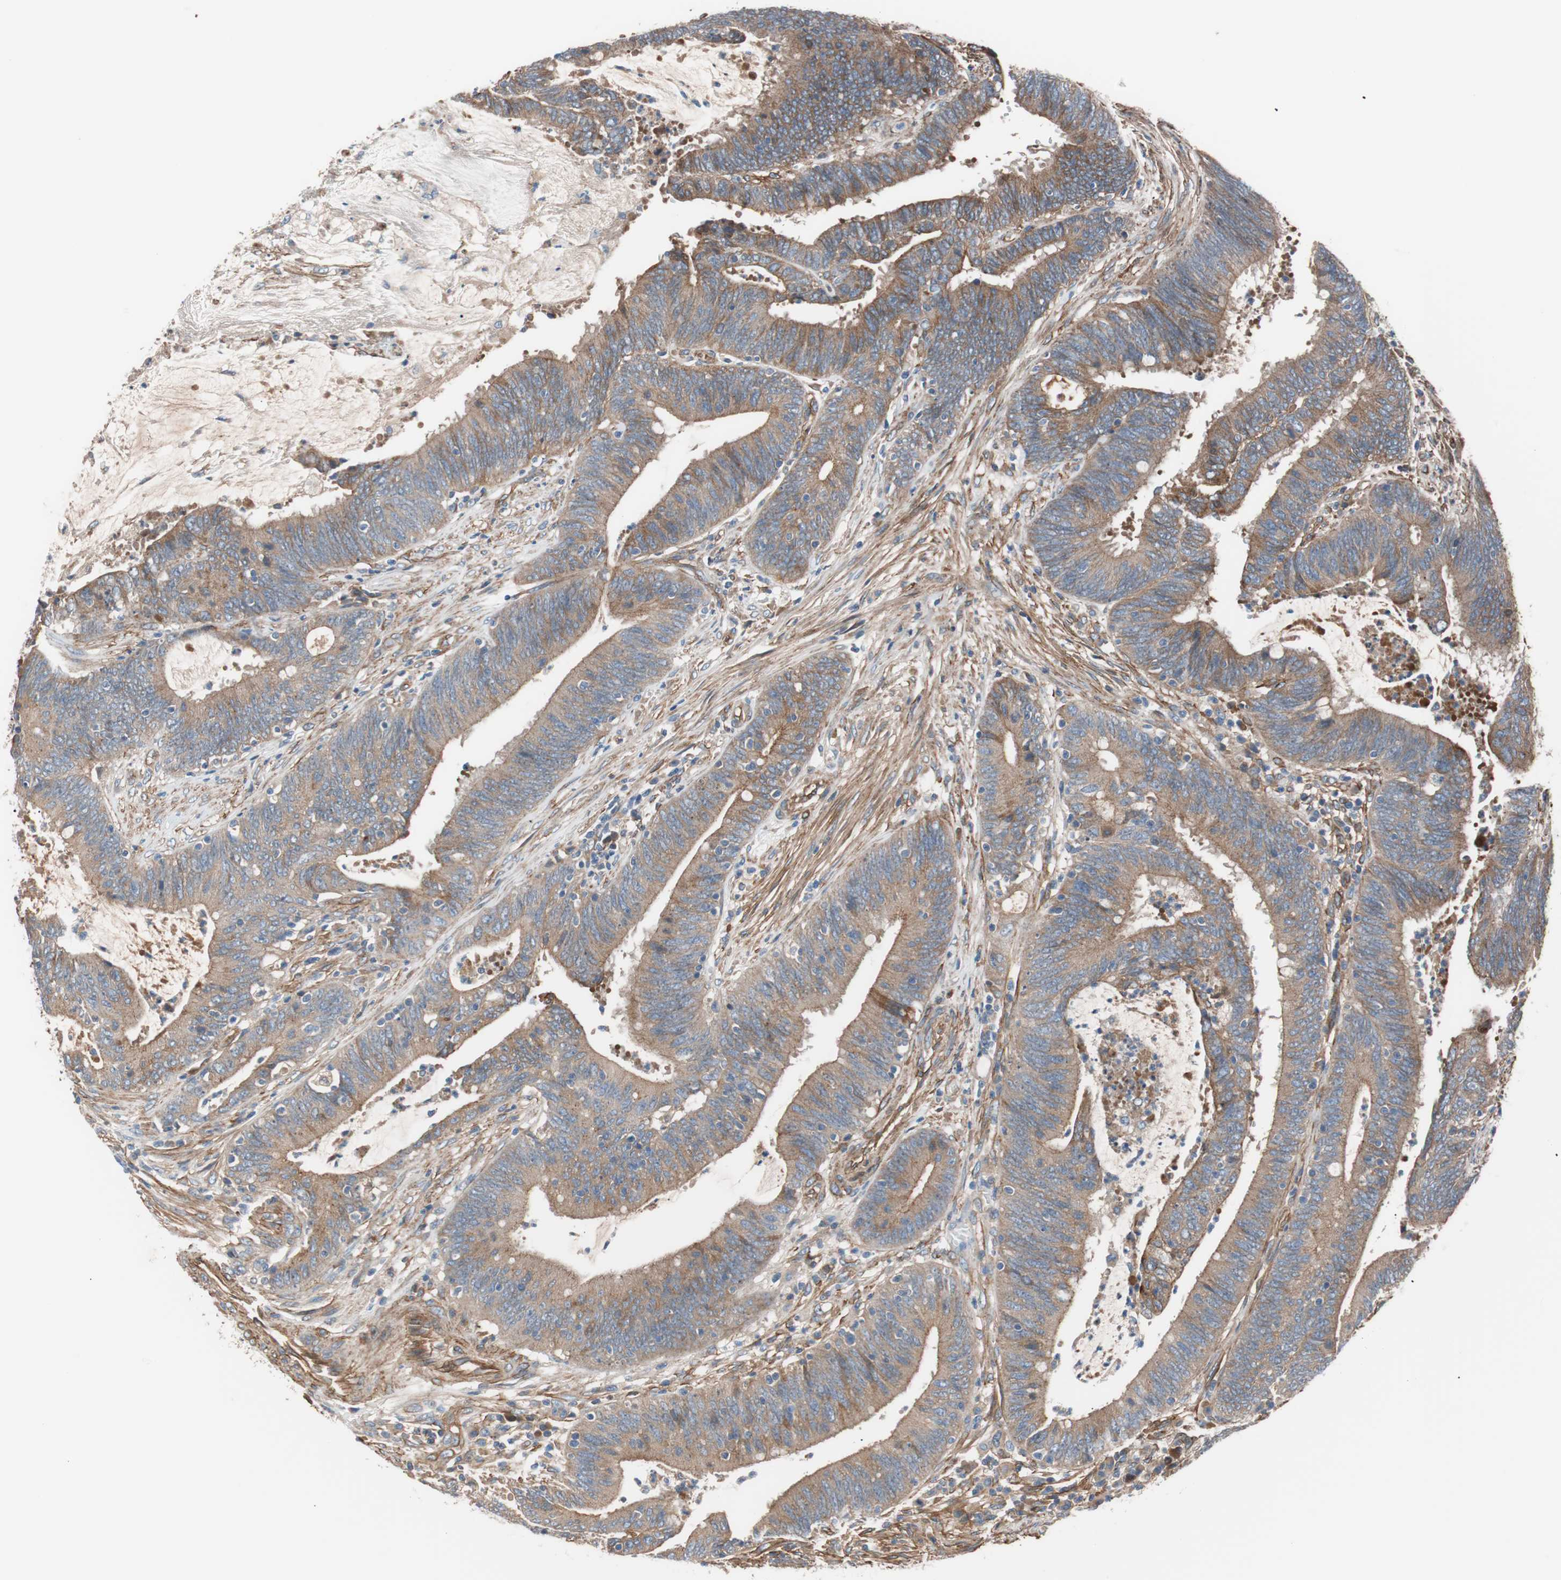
{"staining": {"intensity": "moderate", "quantity": "25%-75%", "location": "cytoplasmic/membranous"}, "tissue": "colorectal cancer", "cell_type": "Tumor cells", "image_type": "cancer", "snomed": [{"axis": "morphology", "description": "Adenocarcinoma, NOS"}, {"axis": "topography", "description": "Rectum"}], "caption": "Colorectal cancer (adenocarcinoma) tissue shows moderate cytoplasmic/membranous positivity in about 25%-75% of tumor cells, visualized by immunohistochemistry. (Stains: DAB in brown, nuclei in blue, Microscopy: brightfield microscopy at high magnification).", "gene": "SPINT1", "patient": {"sex": "female", "age": 66}}